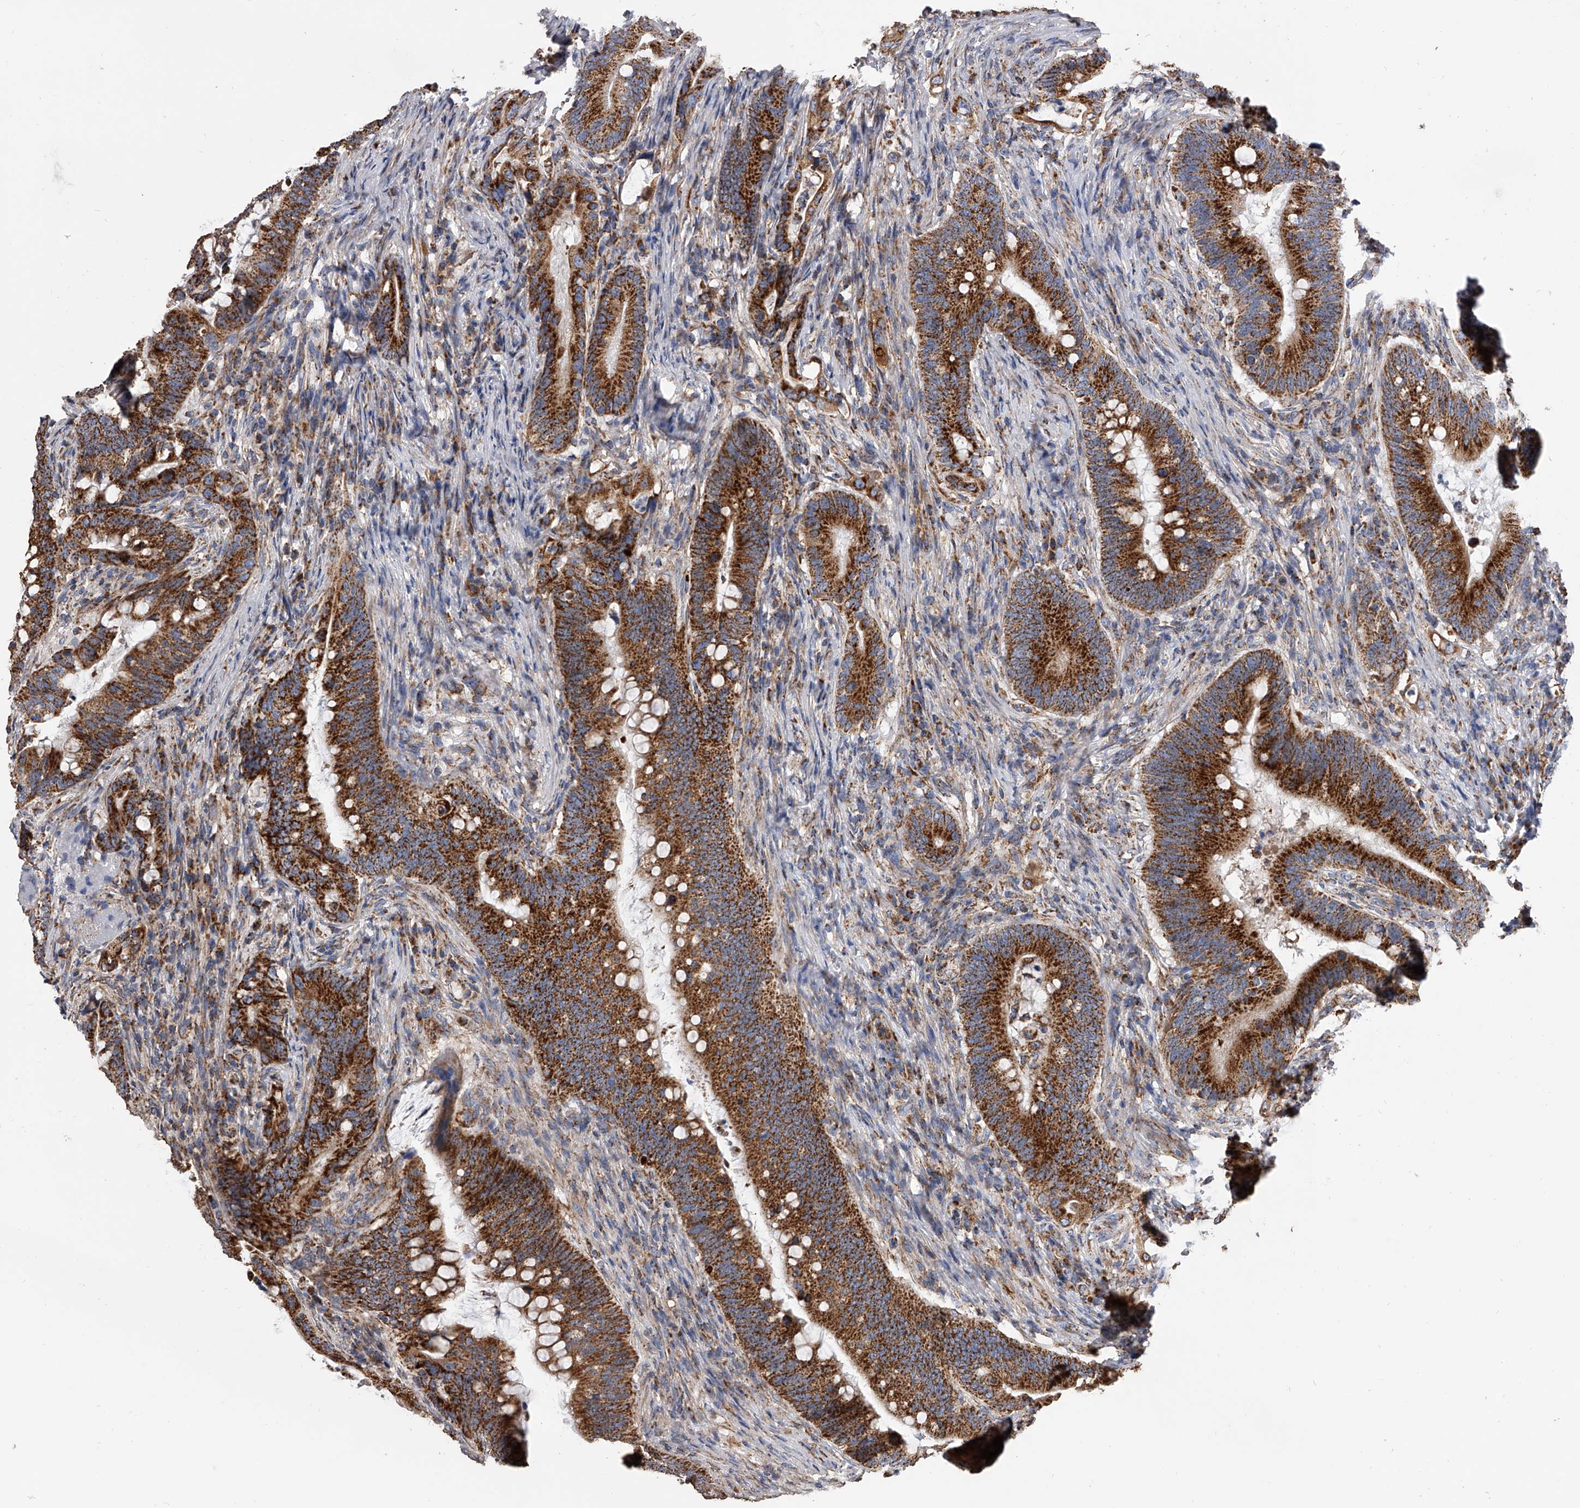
{"staining": {"intensity": "strong", "quantity": ">75%", "location": "cytoplasmic/membranous"}, "tissue": "colorectal cancer", "cell_type": "Tumor cells", "image_type": "cancer", "snomed": [{"axis": "morphology", "description": "Adenocarcinoma, NOS"}, {"axis": "topography", "description": "Colon"}], "caption": "IHC image of human colorectal cancer (adenocarcinoma) stained for a protein (brown), which displays high levels of strong cytoplasmic/membranous expression in approximately >75% of tumor cells.", "gene": "MRPL28", "patient": {"sex": "female", "age": 66}}